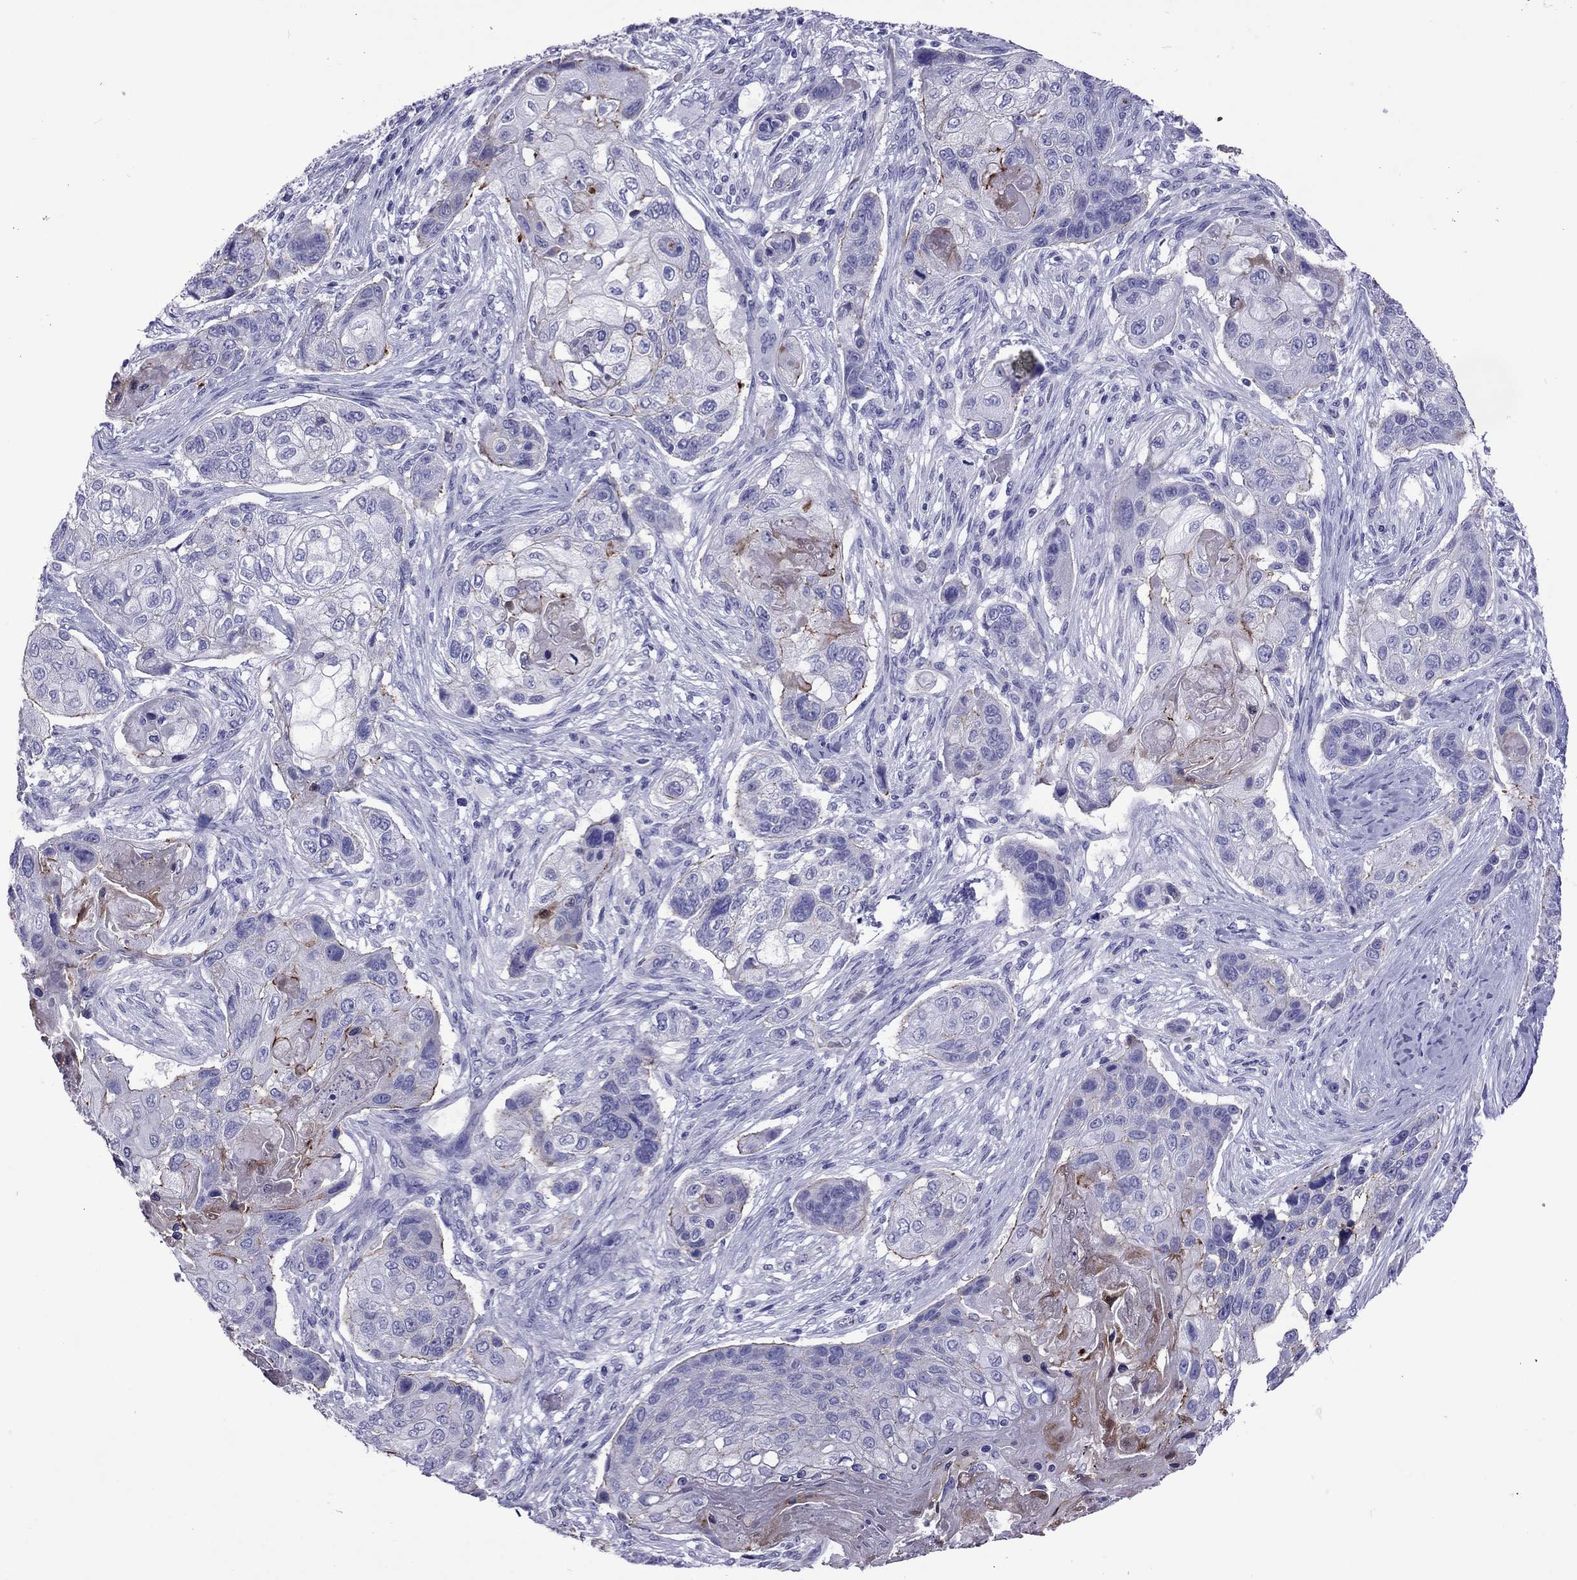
{"staining": {"intensity": "strong", "quantity": "<25%", "location": "cytoplasmic/membranous"}, "tissue": "lung cancer", "cell_type": "Tumor cells", "image_type": "cancer", "snomed": [{"axis": "morphology", "description": "Normal tissue, NOS"}, {"axis": "morphology", "description": "Squamous cell carcinoma, NOS"}, {"axis": "topography", "description": "Bronchus"}, {"axis": "topography", "description": "Lung"}], "caption": "Strong cytoplasmic/membranous positivity for a protein is seen in about <25% of tumor cells of lung cancer (squamous cell carcinoma) using immunohistochemistry.", "gene": "MYL11", "patient": {"sex": "male", "age": 69}}